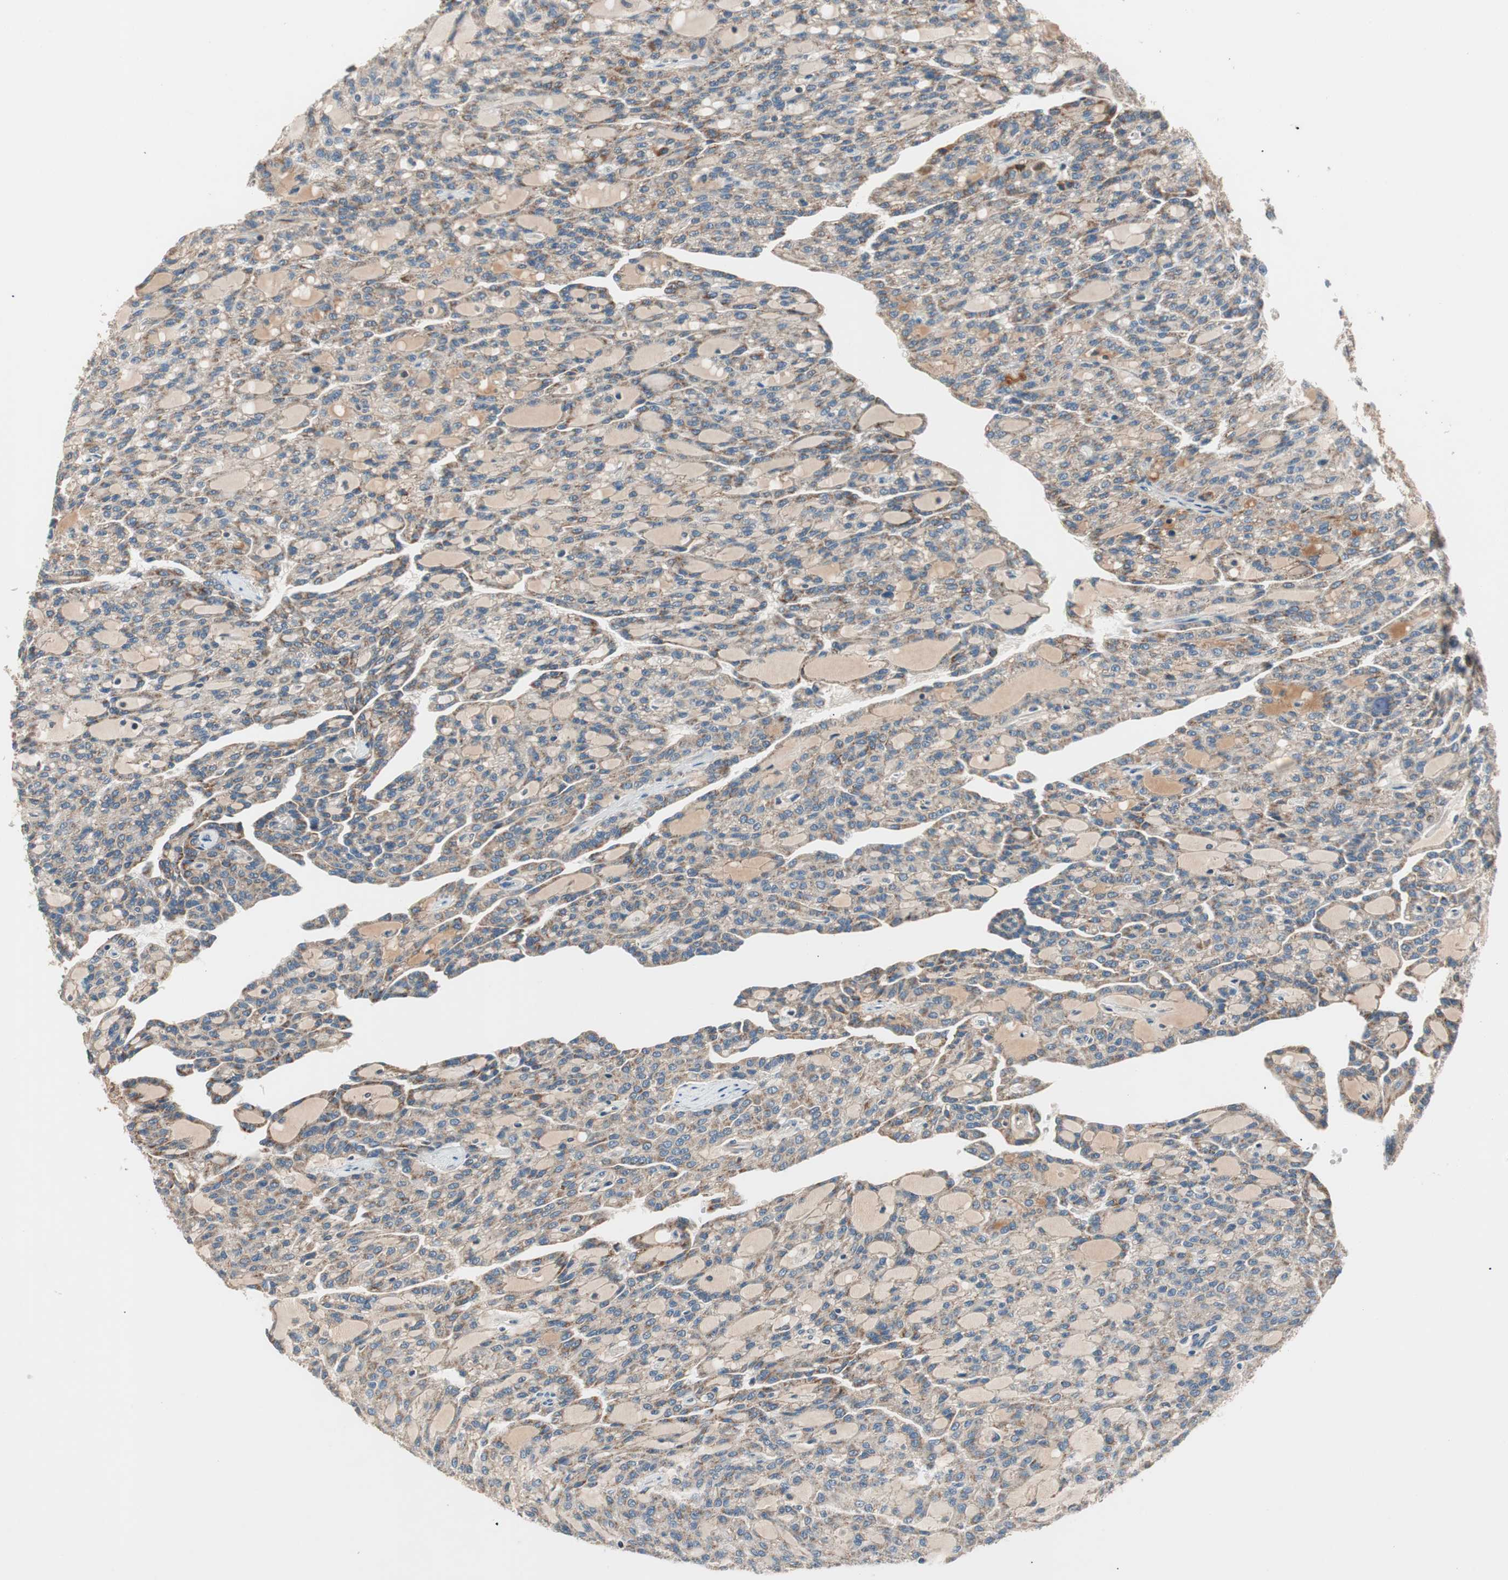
{"staining": {"intensity": "weak", "quantity": ">75%", "location": "cytoplasmic/membranous"}, "tissue": "renal cancer", "cell_type": "Tumor cells", "image_type": "cancer", "snomed": [{"axis": "morphology", "description": "Adenocarcinoma, NOS"}, {"axis": "topography", "description": "Kidney"}], "caption": "Tumor cells reveal low levels of weak cytoplasmic/membranous positivity in approximately >75% of cells in adenocarcinoma (renal). (Stains: DAB (3,3'-diaminobenzidine) in brown, nuclei in blue, Microscopy: brightfield microscopy at high magnification).", "gene": "HPN", "patient": {"sex": "male", "age": 63}}